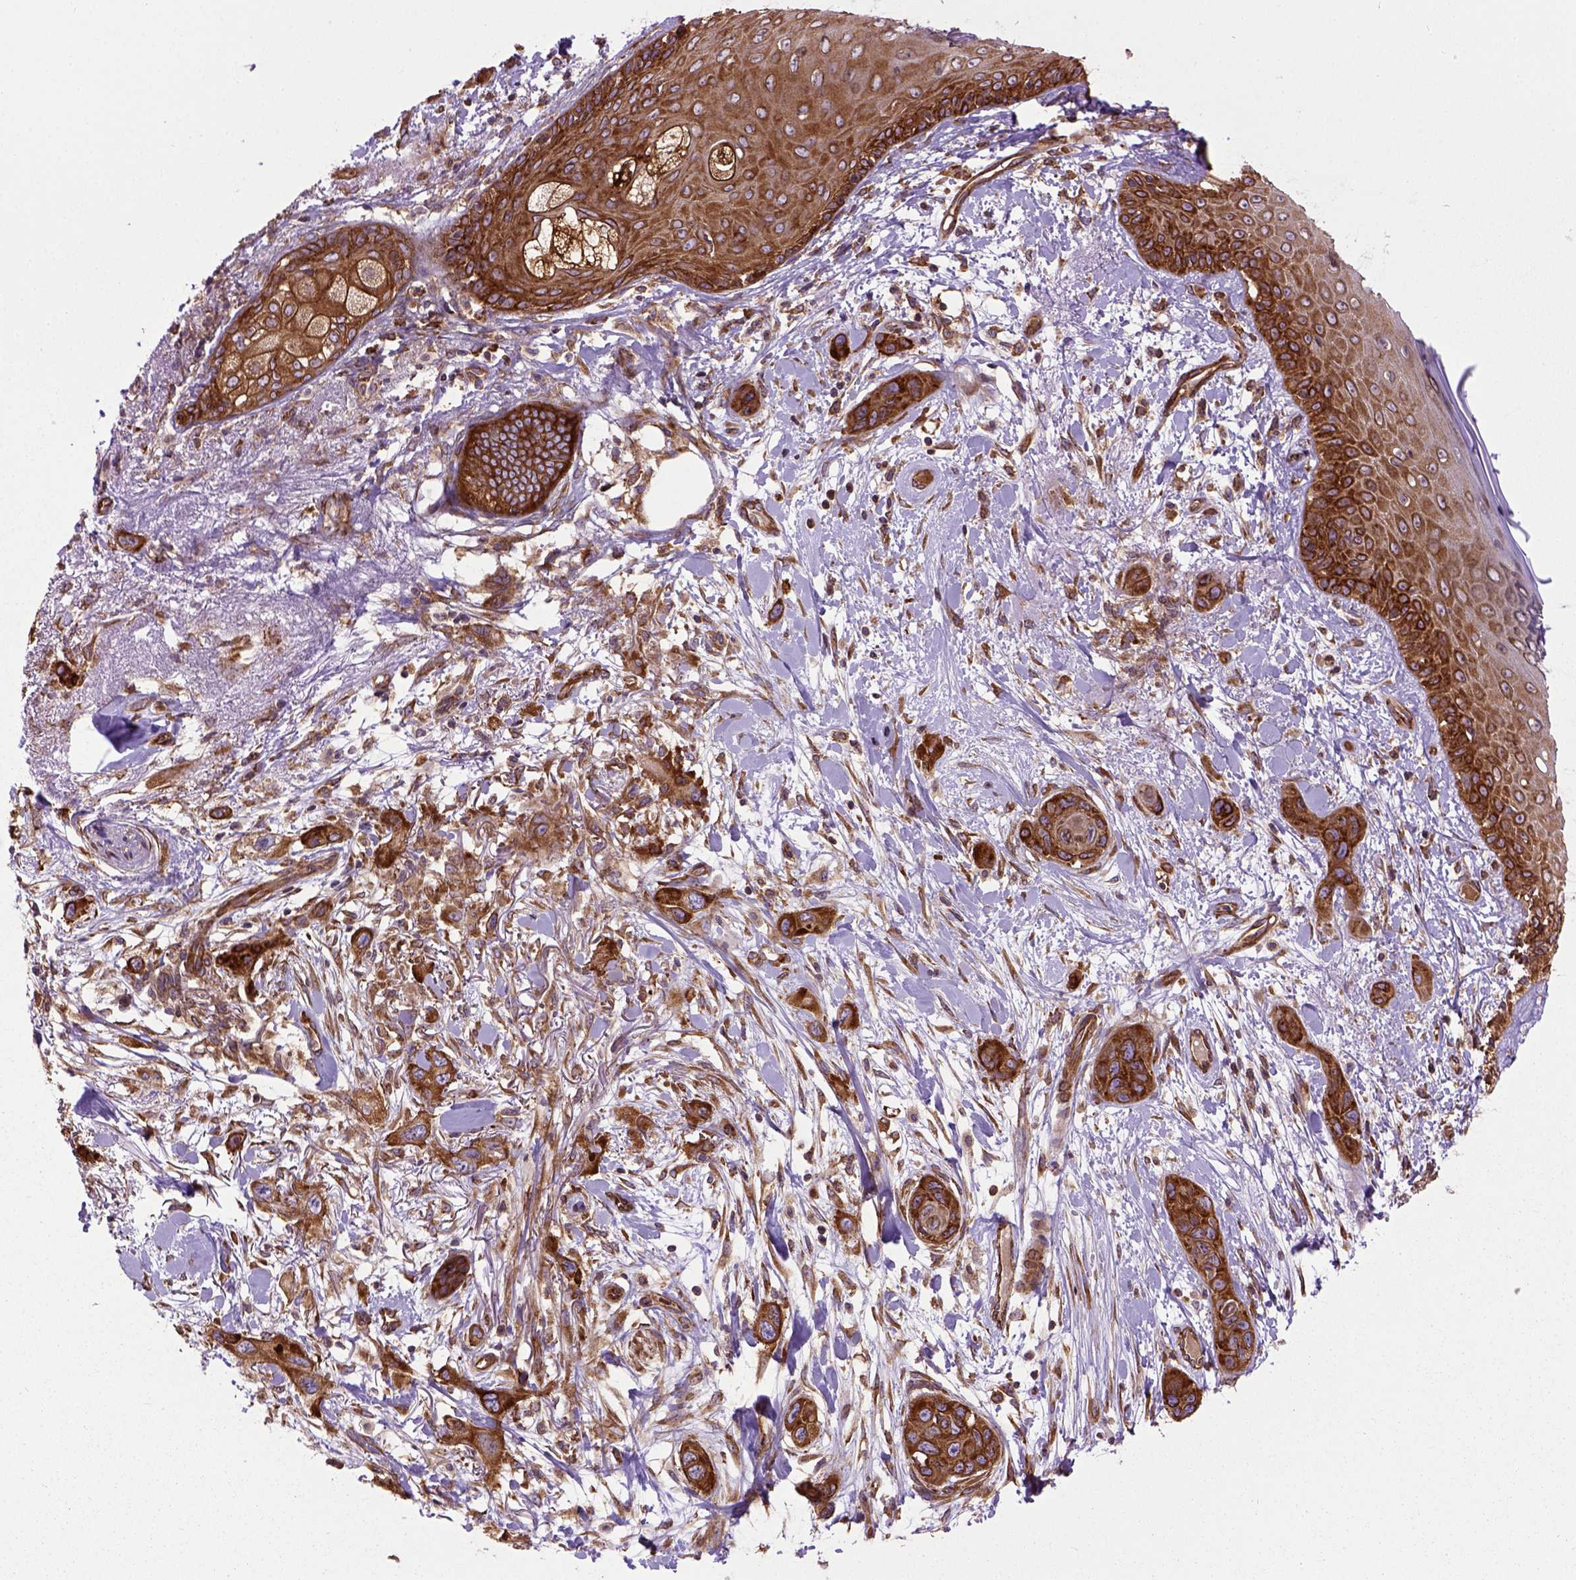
{"staining": {"intensity": "strong", "quantity": ">75%", "location": "cytoplasmic/membranous"}, "tissue": "skin cancer", "cell_type": "Tumor cells", "image_type": "cancer", "snomed": [{"axis": "morphology", "description": "Squamous cell carcinoma, NOS"}, {"axis": "topography", "description": "Skin"}], "caption": "Tumor cells reveal high levels of strong cytoplasmic/membranous staining in about >75% of cells in skin cancer.", "gene": "CAPRIN1", "patient": {"sex": "male", "age": 79}}